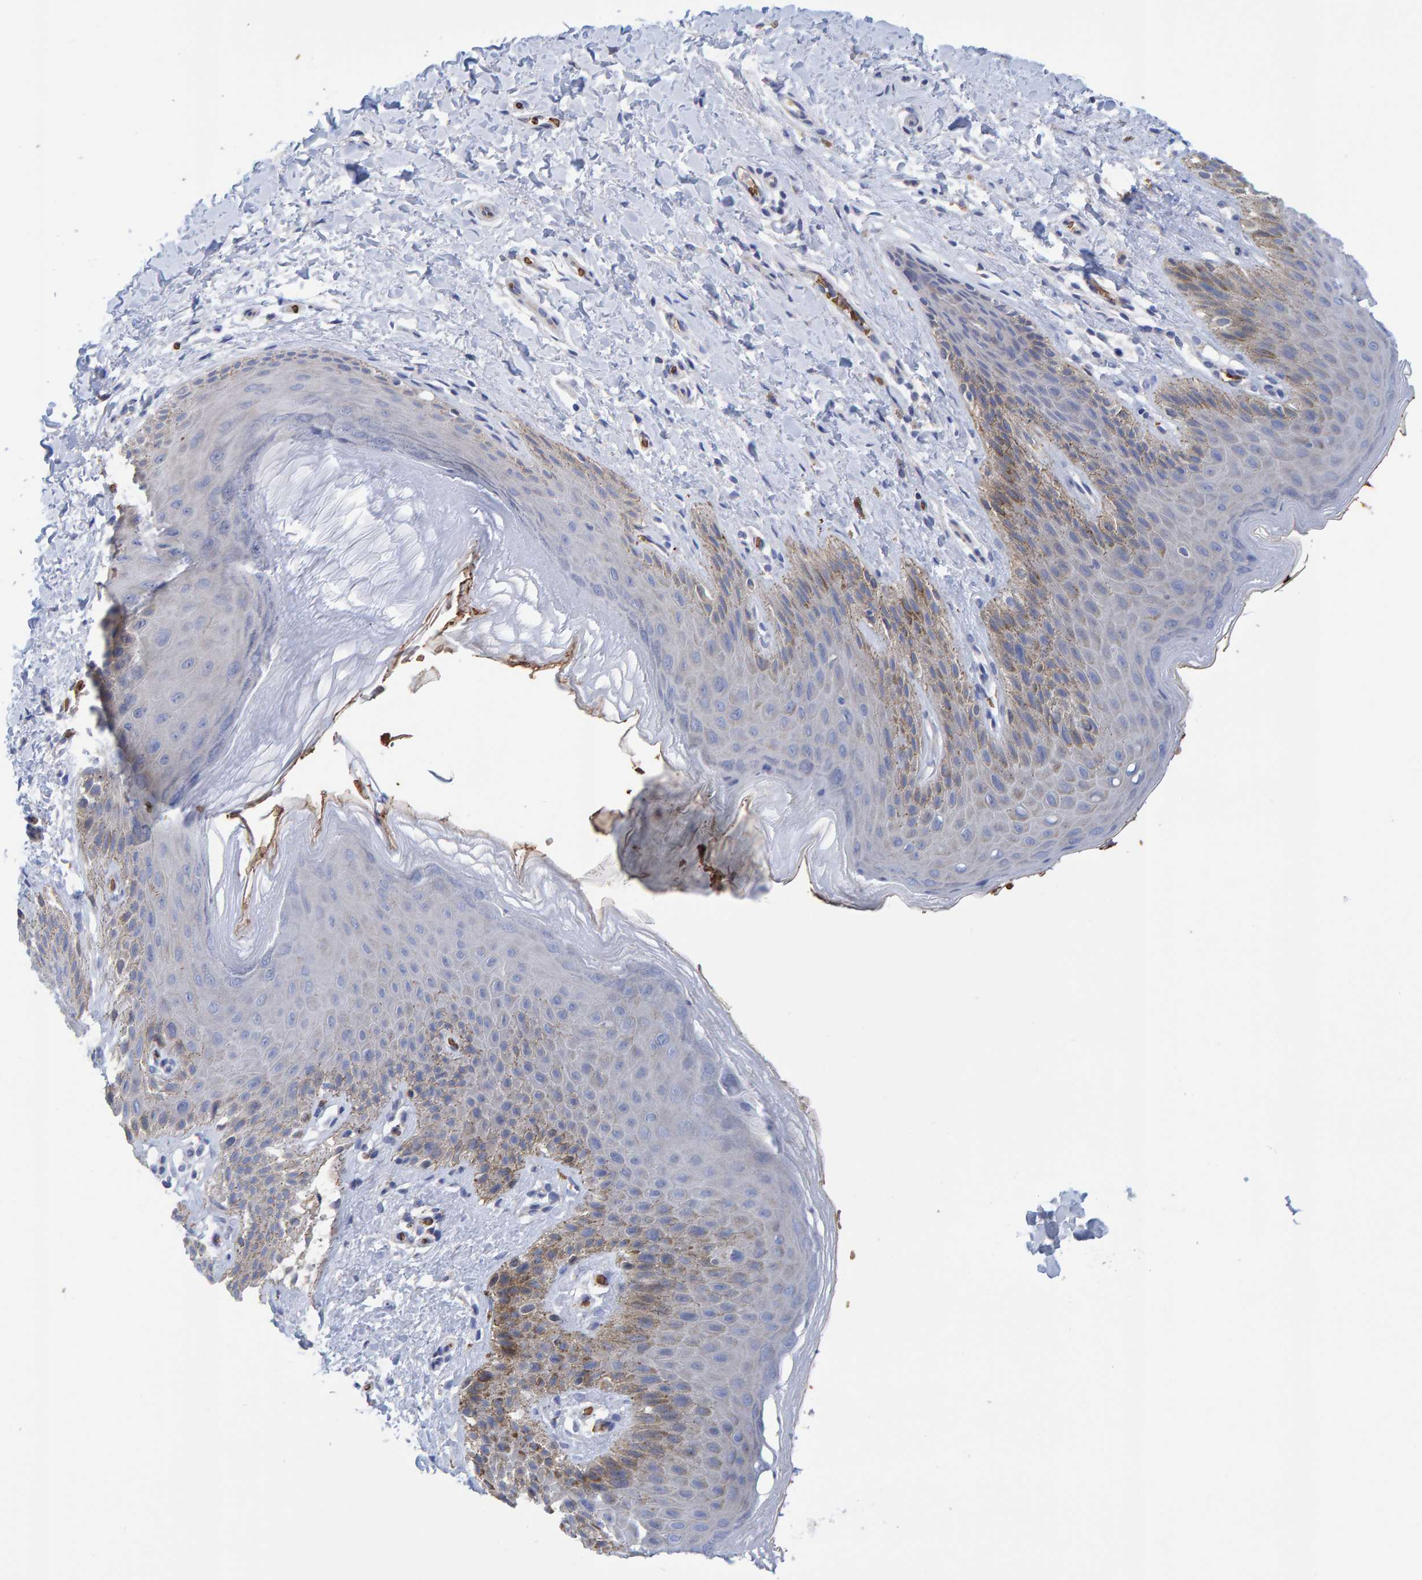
{"staining": {"intensity": "weak", "quantity": "25%-75%", "location": "cytoplasmic/membranous"}, "tissue": "skin", "cell_type": "Epidermal cells", "image_type": "normal", "snomed": [{"axis": "morphology", "description": "Normal tissue, NOS"}, {"axis": "topography", "description": "Anal"}, {"axis": "topography", "description": "Peripheral nerve tissue"}], "caption": "Approximately 25%-75% of epidermal cells in benign skin show weak cytoplasmic/membranous protein staining as visualized by brown immunohistochemical staining.", "gene": "VPS9D1", "patient": {"sex": "male", "age": 44}}